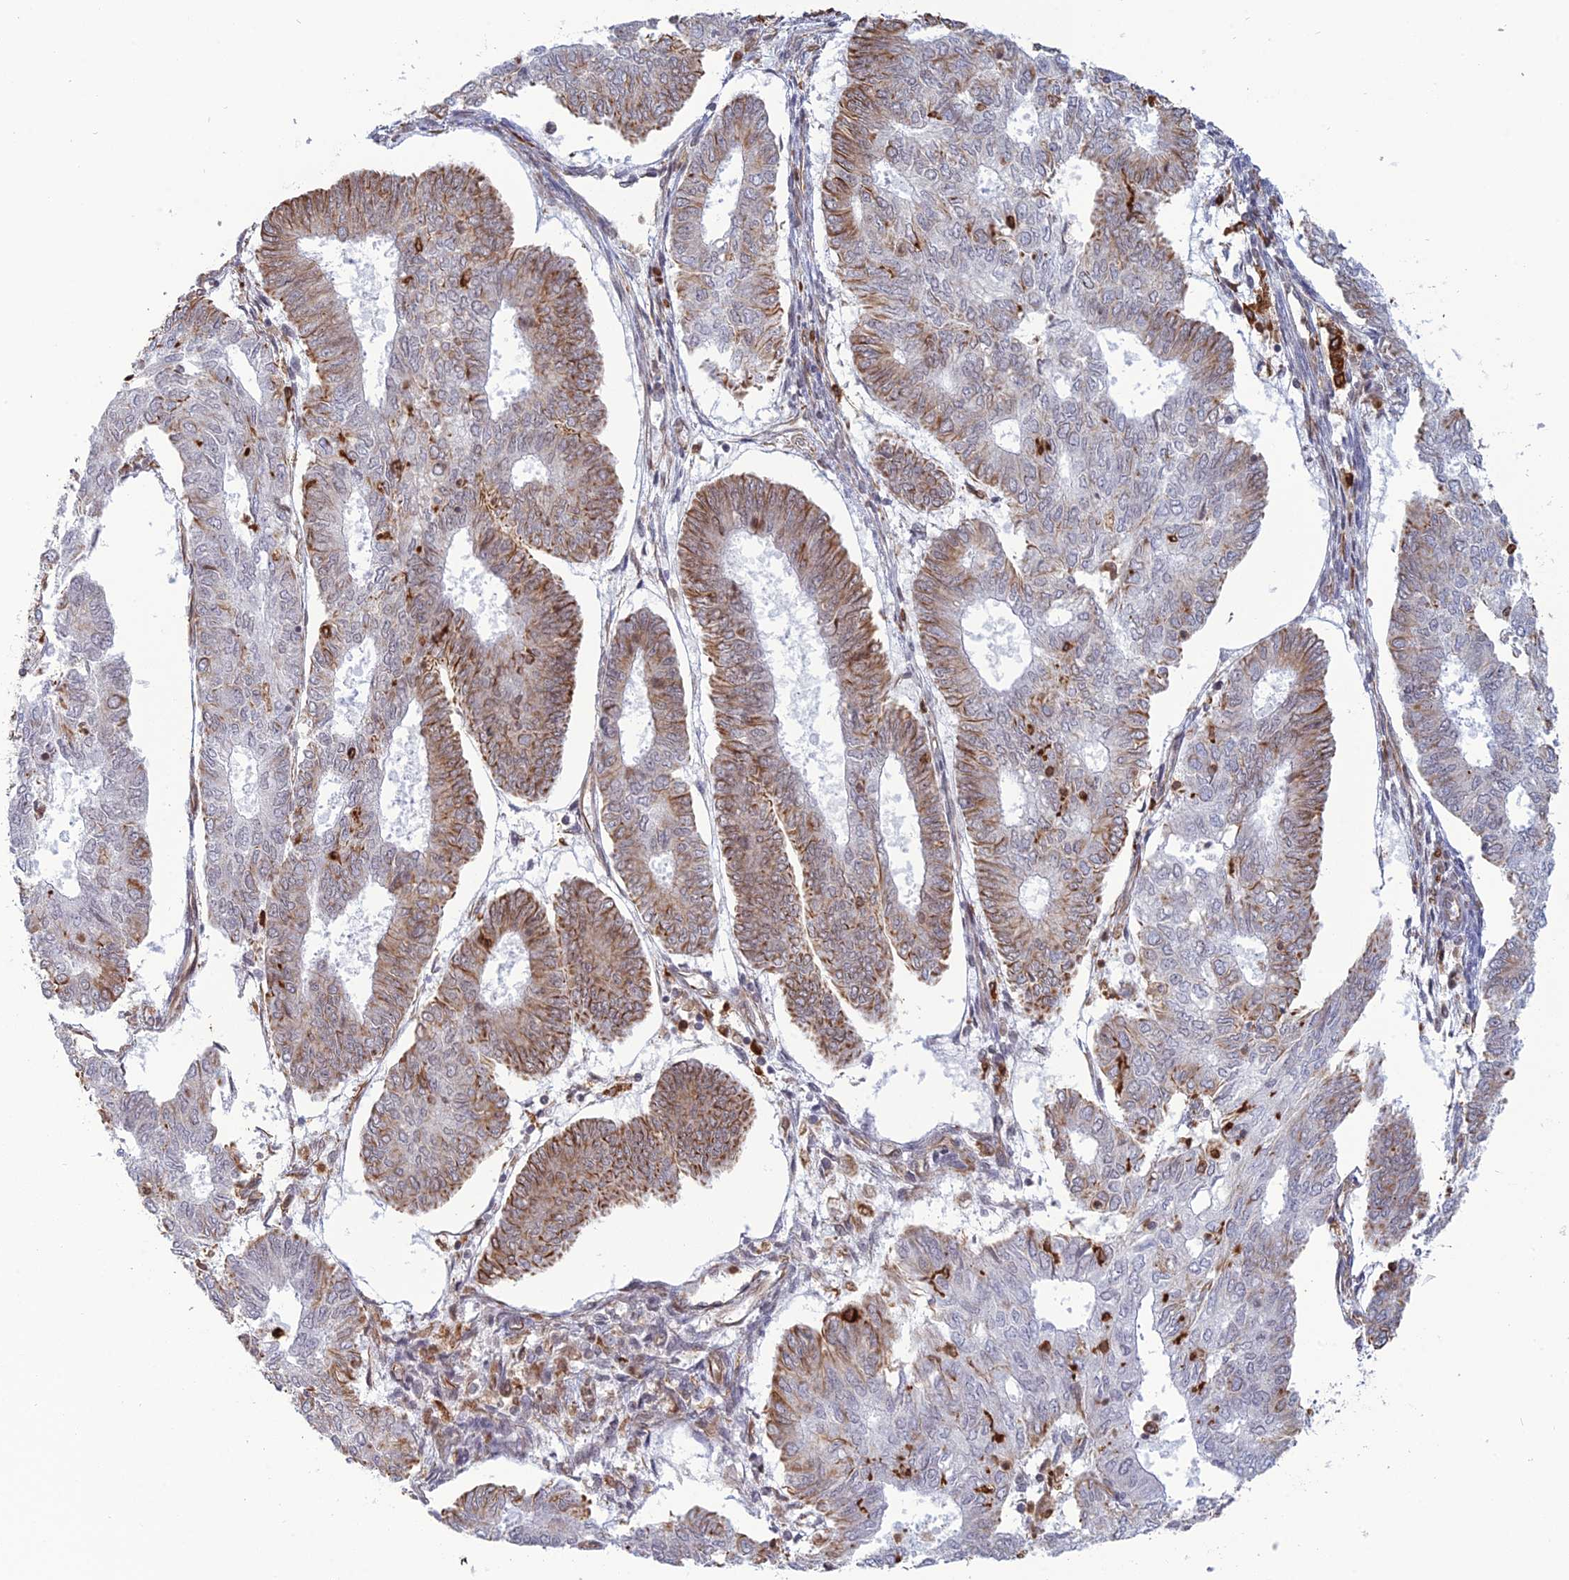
{"staining": {"intensity": "moderate", "quantity": "<25%", "location": "cytoplasmic/membranous"}, "tissue": "endometrial cancer", "cell_type": "Tumor cells", "image_type": "cancer", "snomed": [{"axis": "morphology", "description": "Adenocarcinoma, NOS"}, {"axis": "topography", "description": "Endometrium"}], "caption": "IHC histopathology image of human endometrial cancer (adenocarcinoma) stained for a protein (brown), which reveals low levels of moderate cytoplasmic/membranous expression in about <25% of tumor cells.", "gene": "APOBR", "patient": {"sex": "female", "age": 68}}